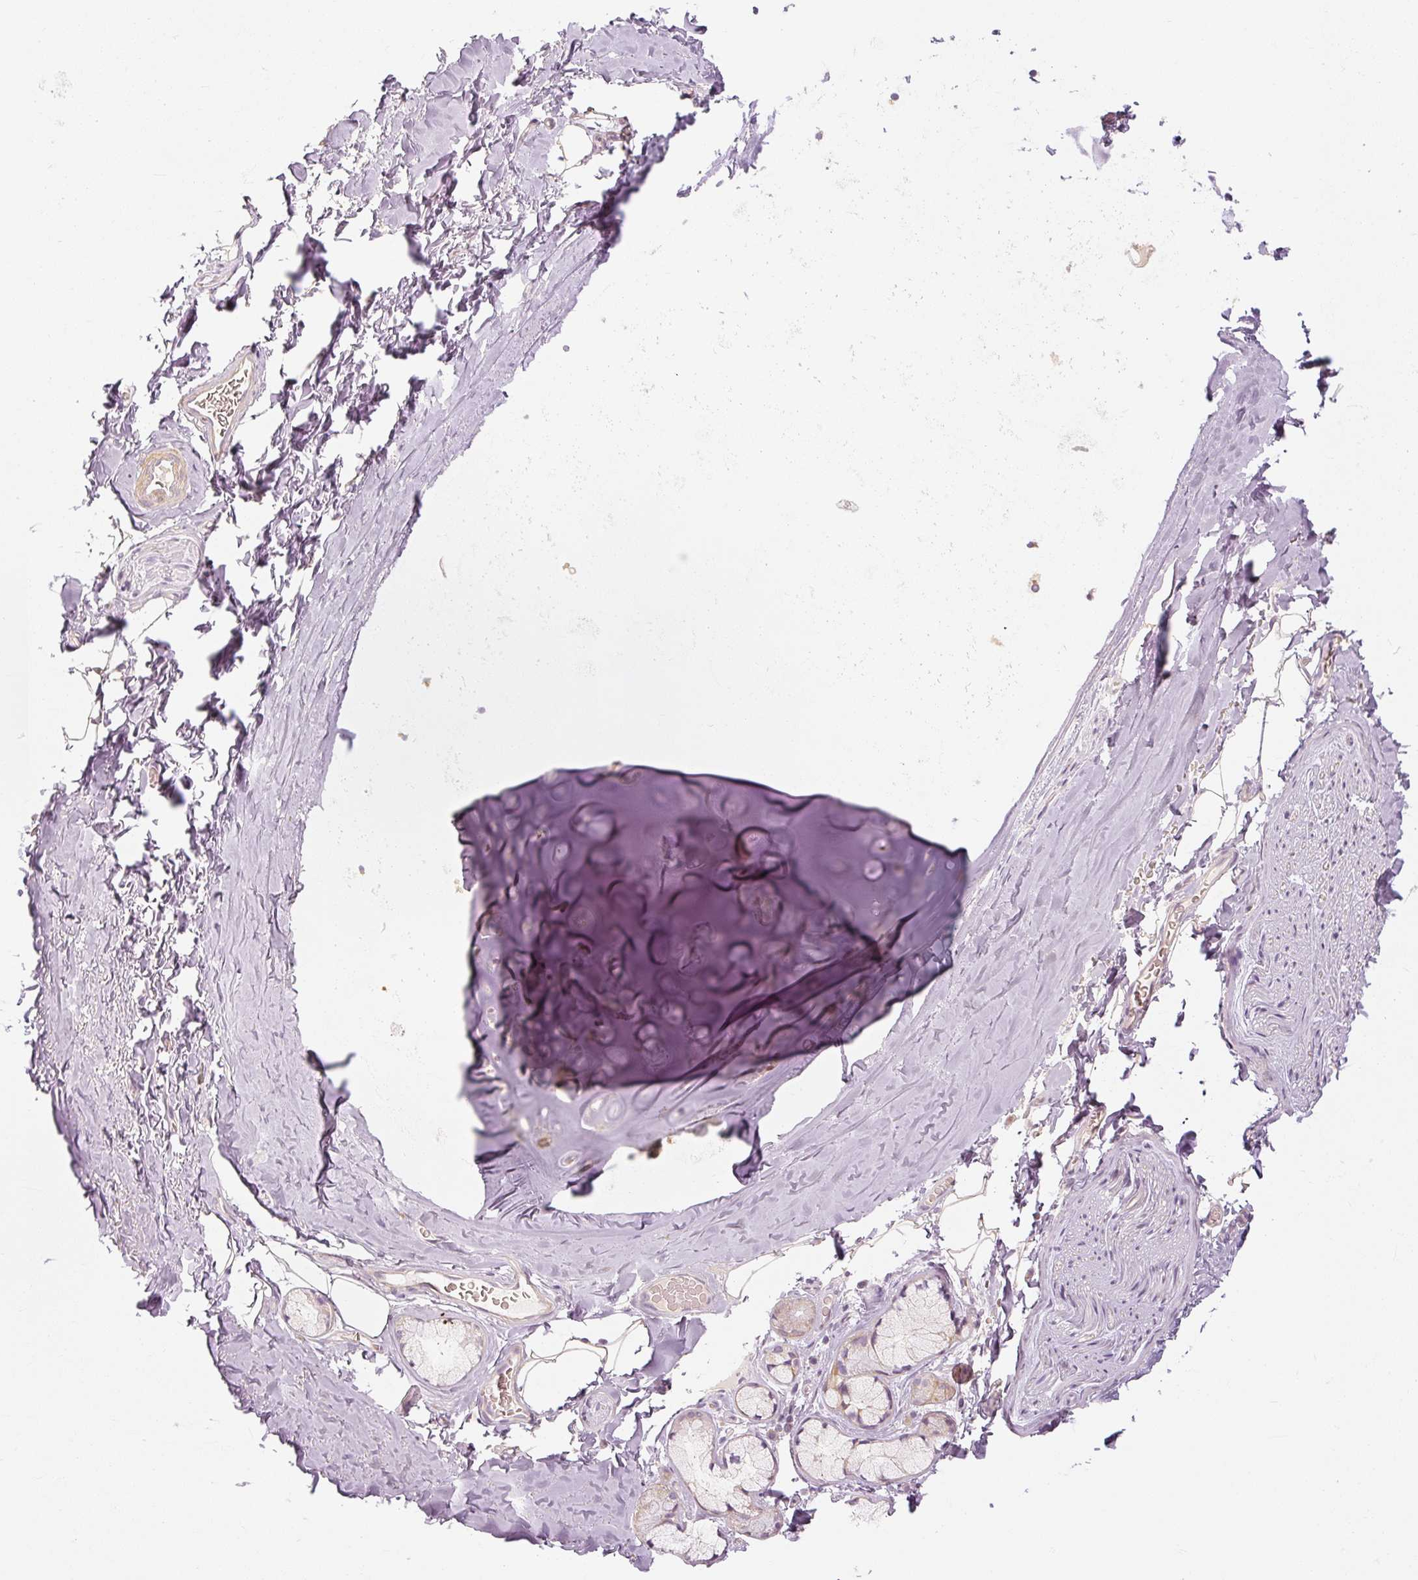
{"staining": {"intensity": "negative", "quantity": "none", "location": "none"}, "tissue": "adipose tissue", "cell_type": "Adipocytes", "image_type": "normal", "snomed": [{"axis": "morphology", "description": "Normal tissue, NOS"}, {"axis": "topography", "description": "Cartilage tissue"}, {"axis": "topography", "description": "Bronchus"}, {"axis": "topography", "description": "Peripheral nerve tissue"}], "caption": "Adipose tissue was stained to show a protein in brown. There is no significant expression in adipocytes. The staining was performed using DAB (3,3'-diaminobenzidine) to visualize the protein expression in brown, while the nuclei were stained in blue with hematoxylin (Magnification: 20x).", "gene": "CAPN3", "patient": {"sex": "male", "age": 67}}